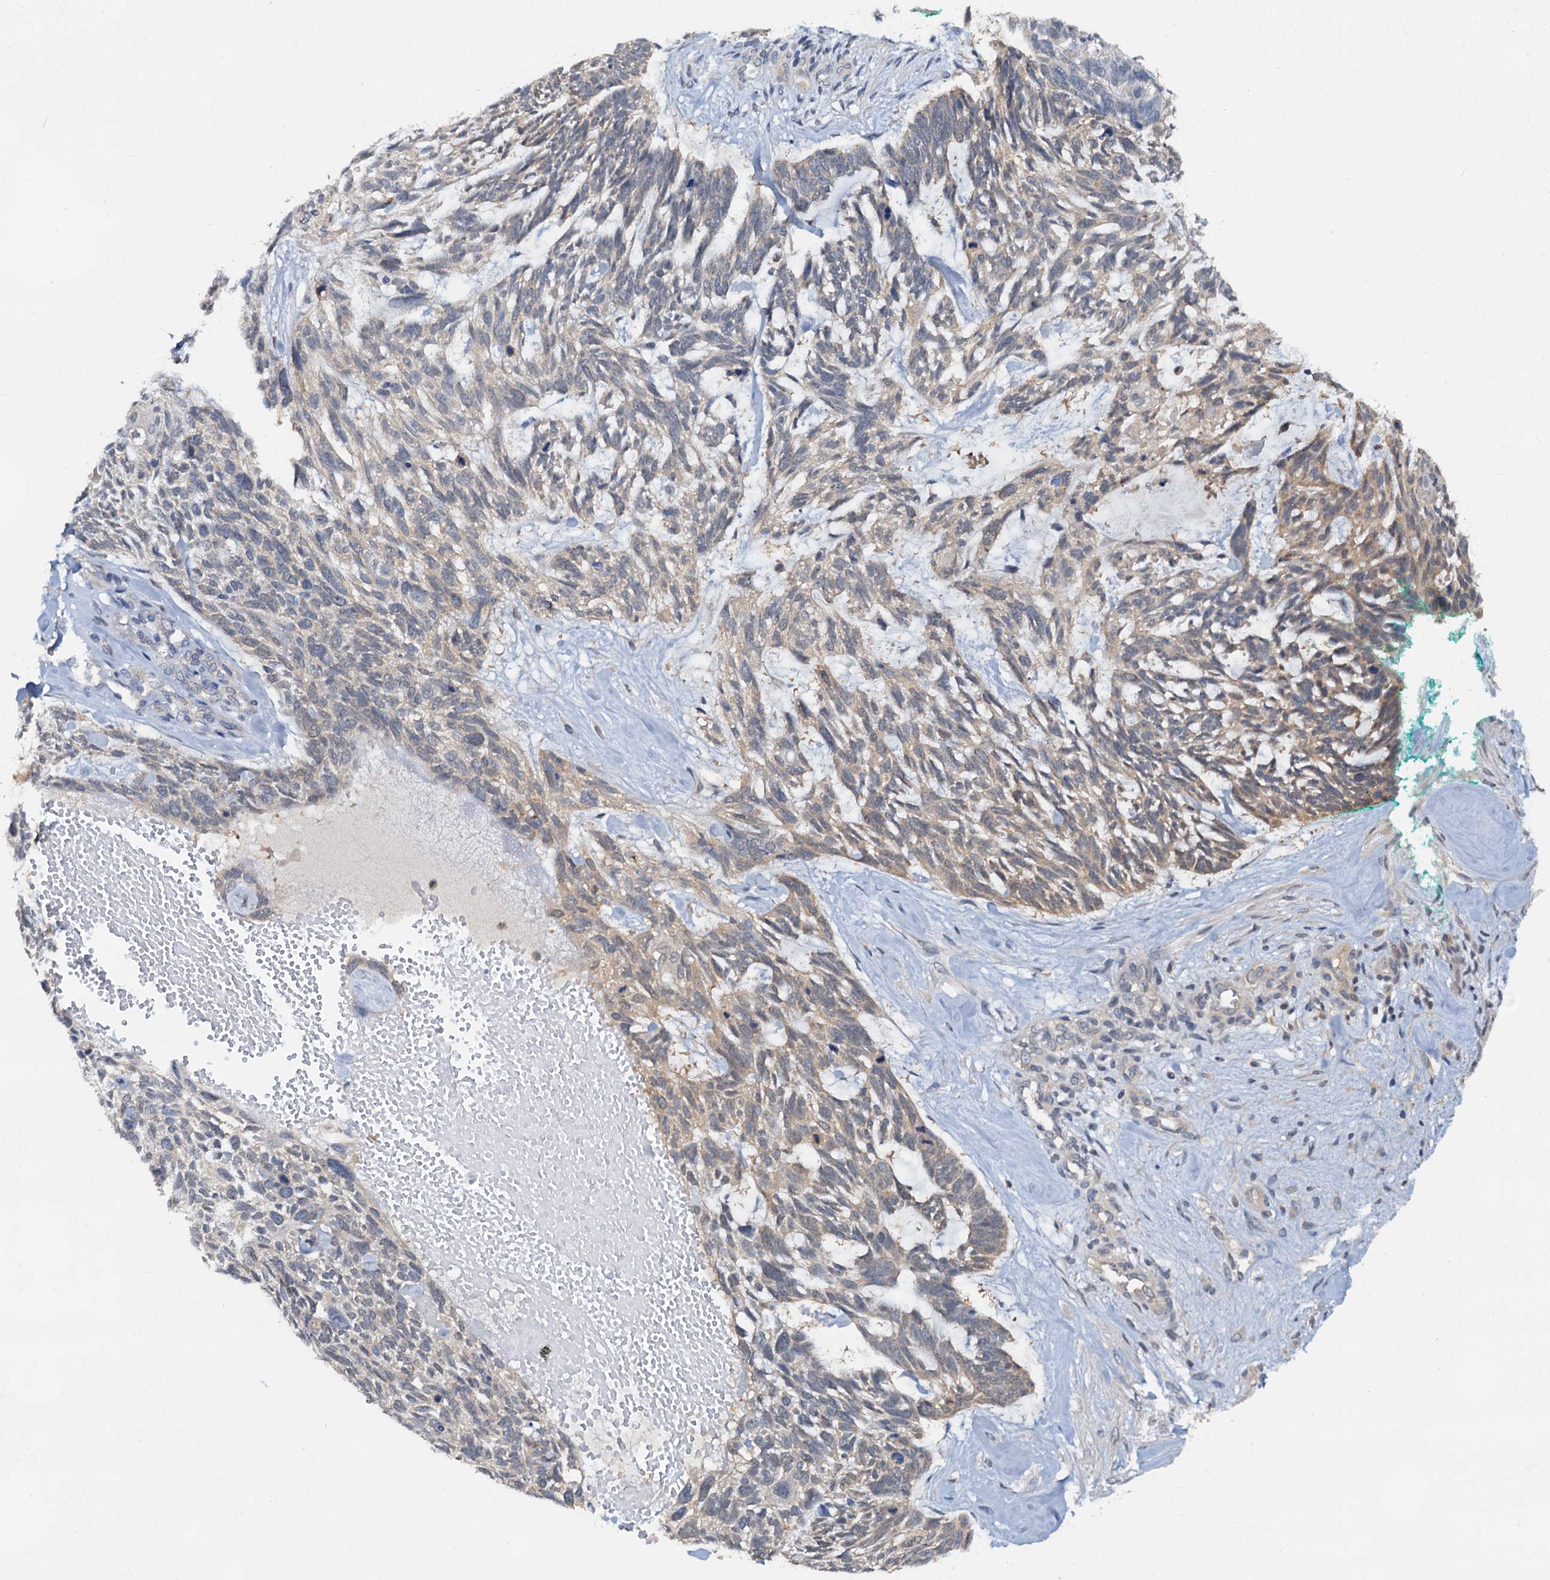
{"staining": {"intensity": "weak", "quantity": "25%-75%", "location": "cytoplasmic/membranous"}, "tissue": "skin cancer", "cell_type": "Tumor cells", "image_type": "cancer", "snomed": [{"axis": "morphology", "description": "Basal cell carcinoma"}, {"axis": "topography", "description": "Skin"}], "caption": "Protein staining of basal cell carcinoma (skin) tissue exhibits weak cytoplasmic/membranous positivity in about 25%-75% of tumor cells.", "gene": "PTGES3", "patient": {"sex": "male", "age": 88}}